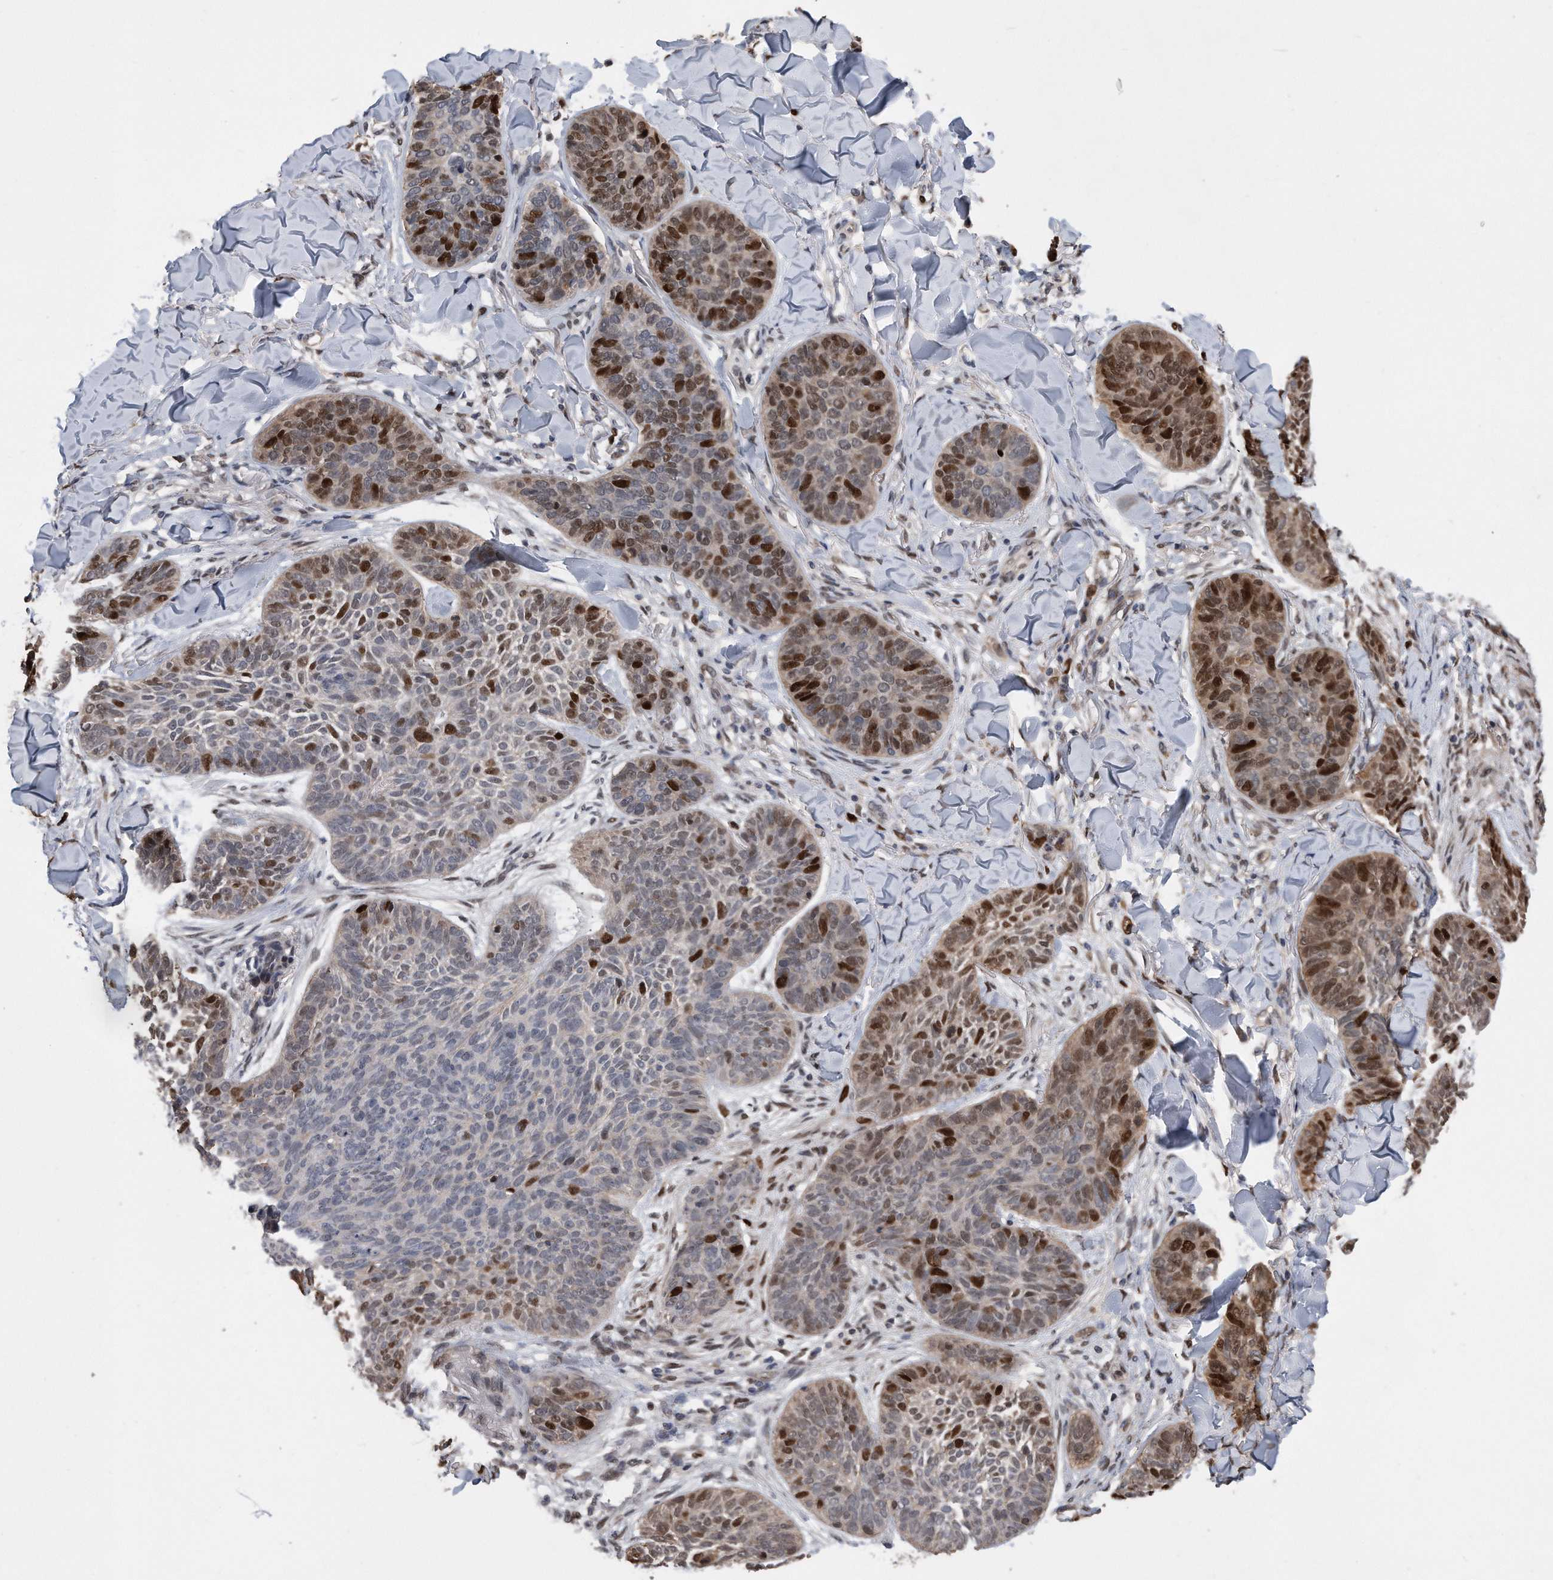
{"staining": {"intensity": "strong", "quantity": "25%-75%", "location": "nuclear"}, "tissue": "skin cancer", "cell_type": "Tumor cells", "image_type": "cancer", "snomed": [{"axis": "morphology", "description": "Basal cell carcinoma"}, {"axis": "topography", "description": "Skin"}], "caption": "Tumor cells reveal strong nuclear positivity in approximately 25%-75% of cells in basal cell carcinoma (skin).", "gene": "PCNA", "patient": {"sex": "male", "age": 85}}